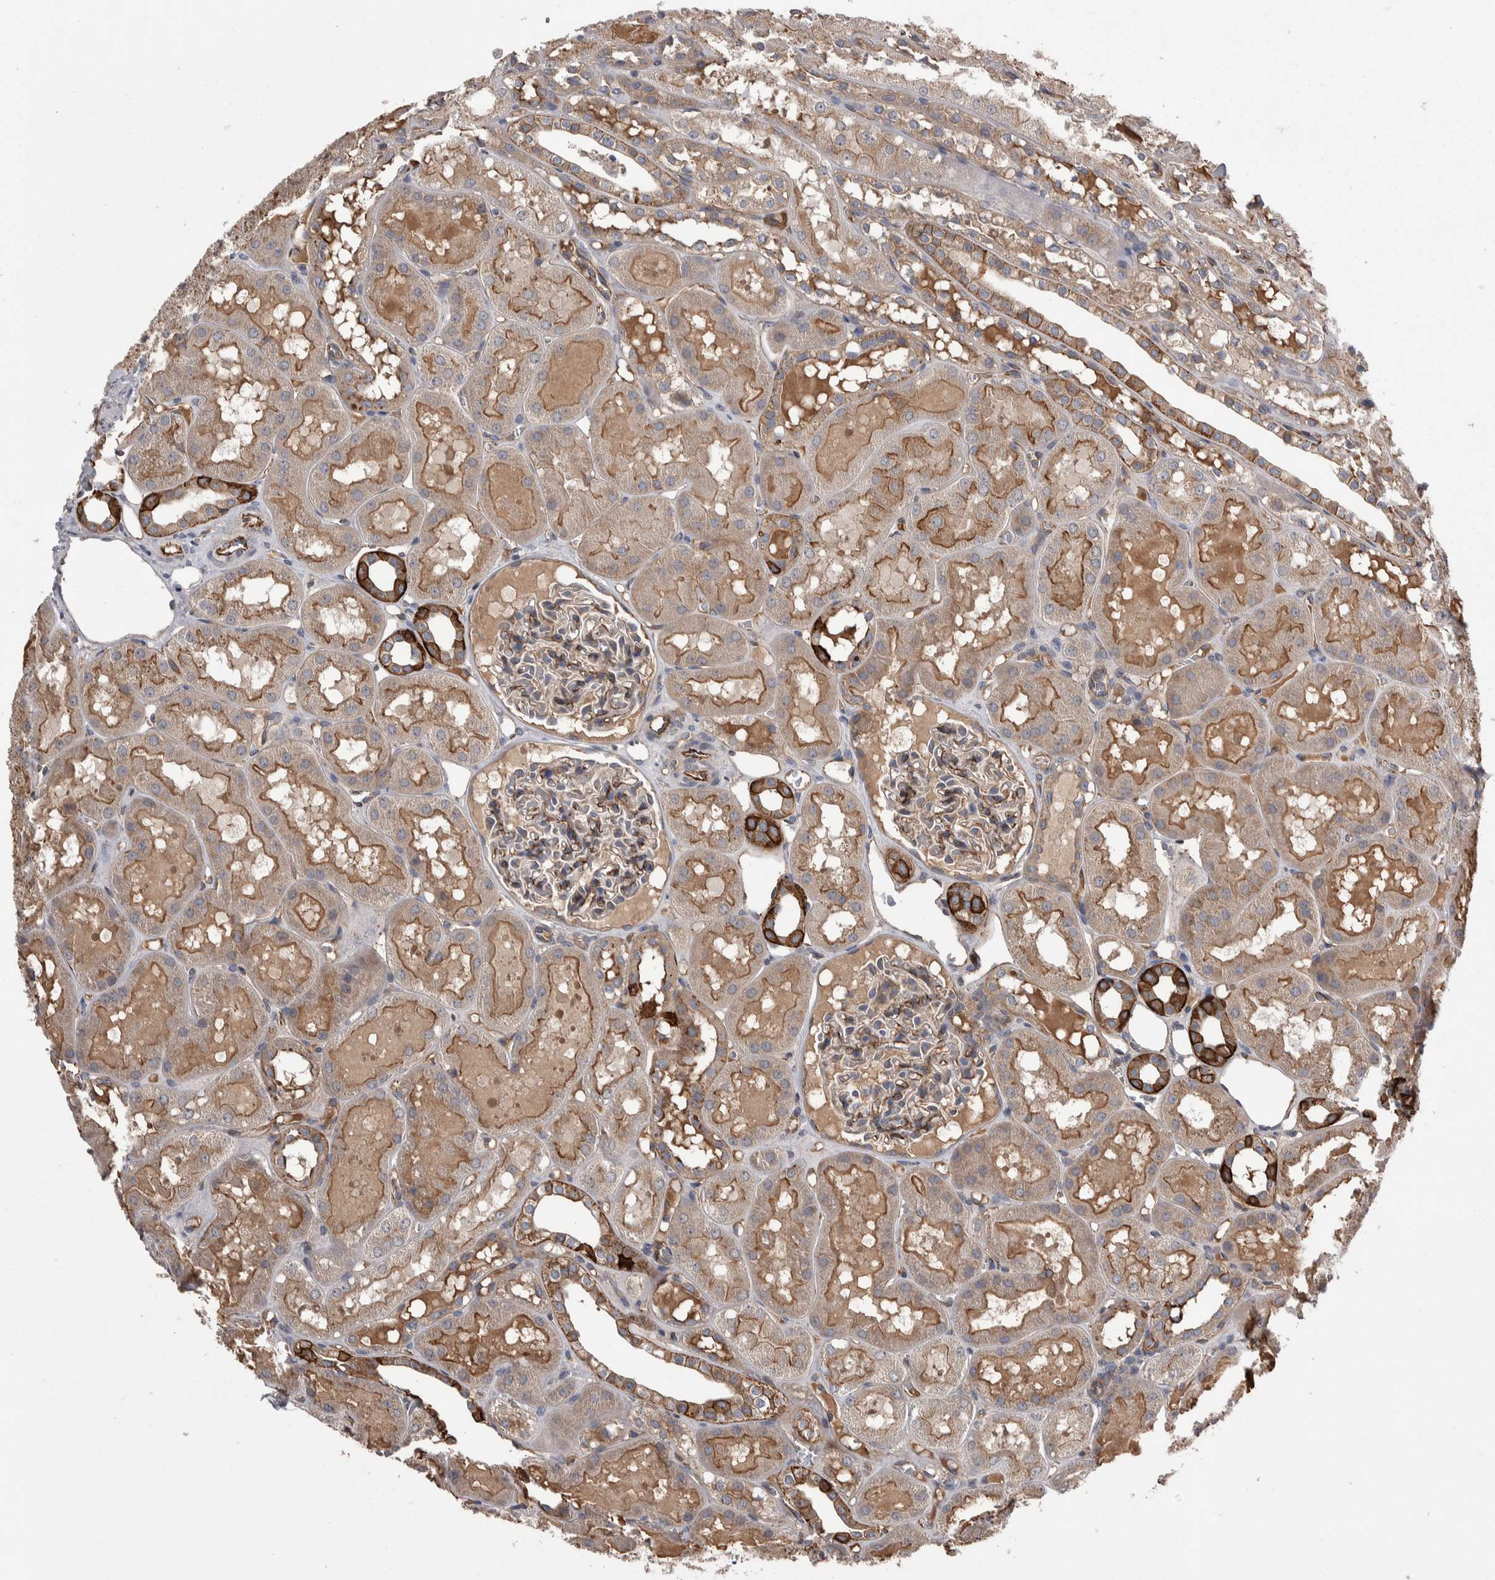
{"staining": {"intensity": "moderate", "quantity": "<25%", "location": "cytoplasmic/membranous"}, "tissue": "kidney", "cell_type": "Cells in glomeruli", "image_type": "normal", "snomed": [{"axis": "morphology", "description": "Normal tissue, NOS"}, {"axis": "topography", "description": "Kidney"}, {"axis": "topography", "description": "Urinary bladder"}], "caption": "Immunohistochemical staining of unremarkable kidney displays low levels of moderate cytoplasmic/membranous expression in approximately <25% of cells in glomeruli.", "gene": "LIMA1", "patient": {"sex": "male", "age": 16}}